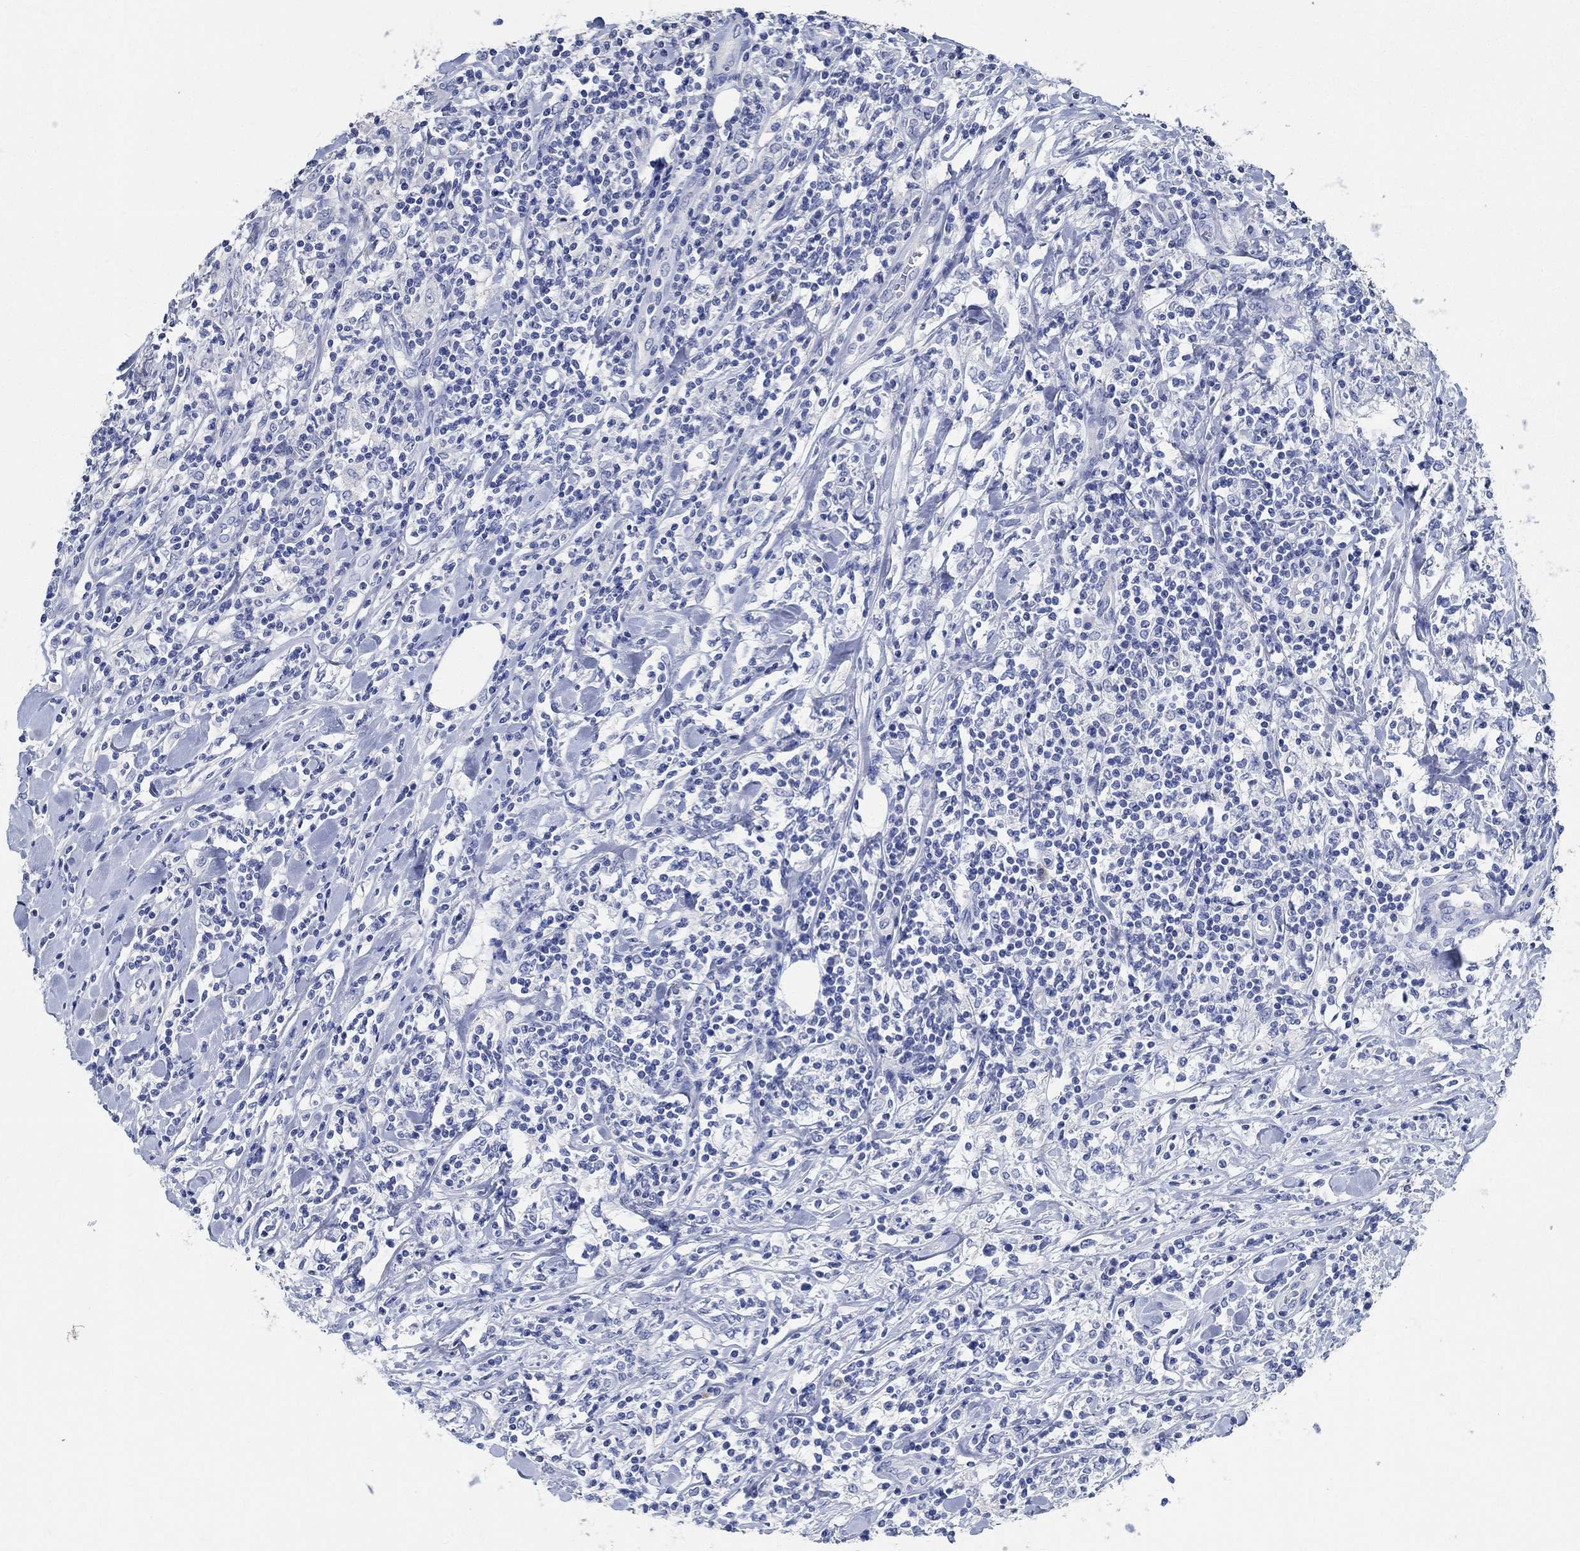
{"staining": {"intensity": "negative", "quantity": "none", "location": "none"}, "tissue": "lymphoma", "cell_type": "Tumor cells", "image_type": "cancer", "snomed": [{"axis": "morphology", "description": "Malignant lymphoma, non-Hodgkin's type, High grade"}, {"axis": "topography", "description": "Lymph node"}], "caption": "Immunohistochemical staining of human lymphoma displays no significant expression in tumor cells. (Brightfield microscopy of DAB IHC at high magnification).", "gene": "PRX", "patient": {"sex": "female", "age": 84}}